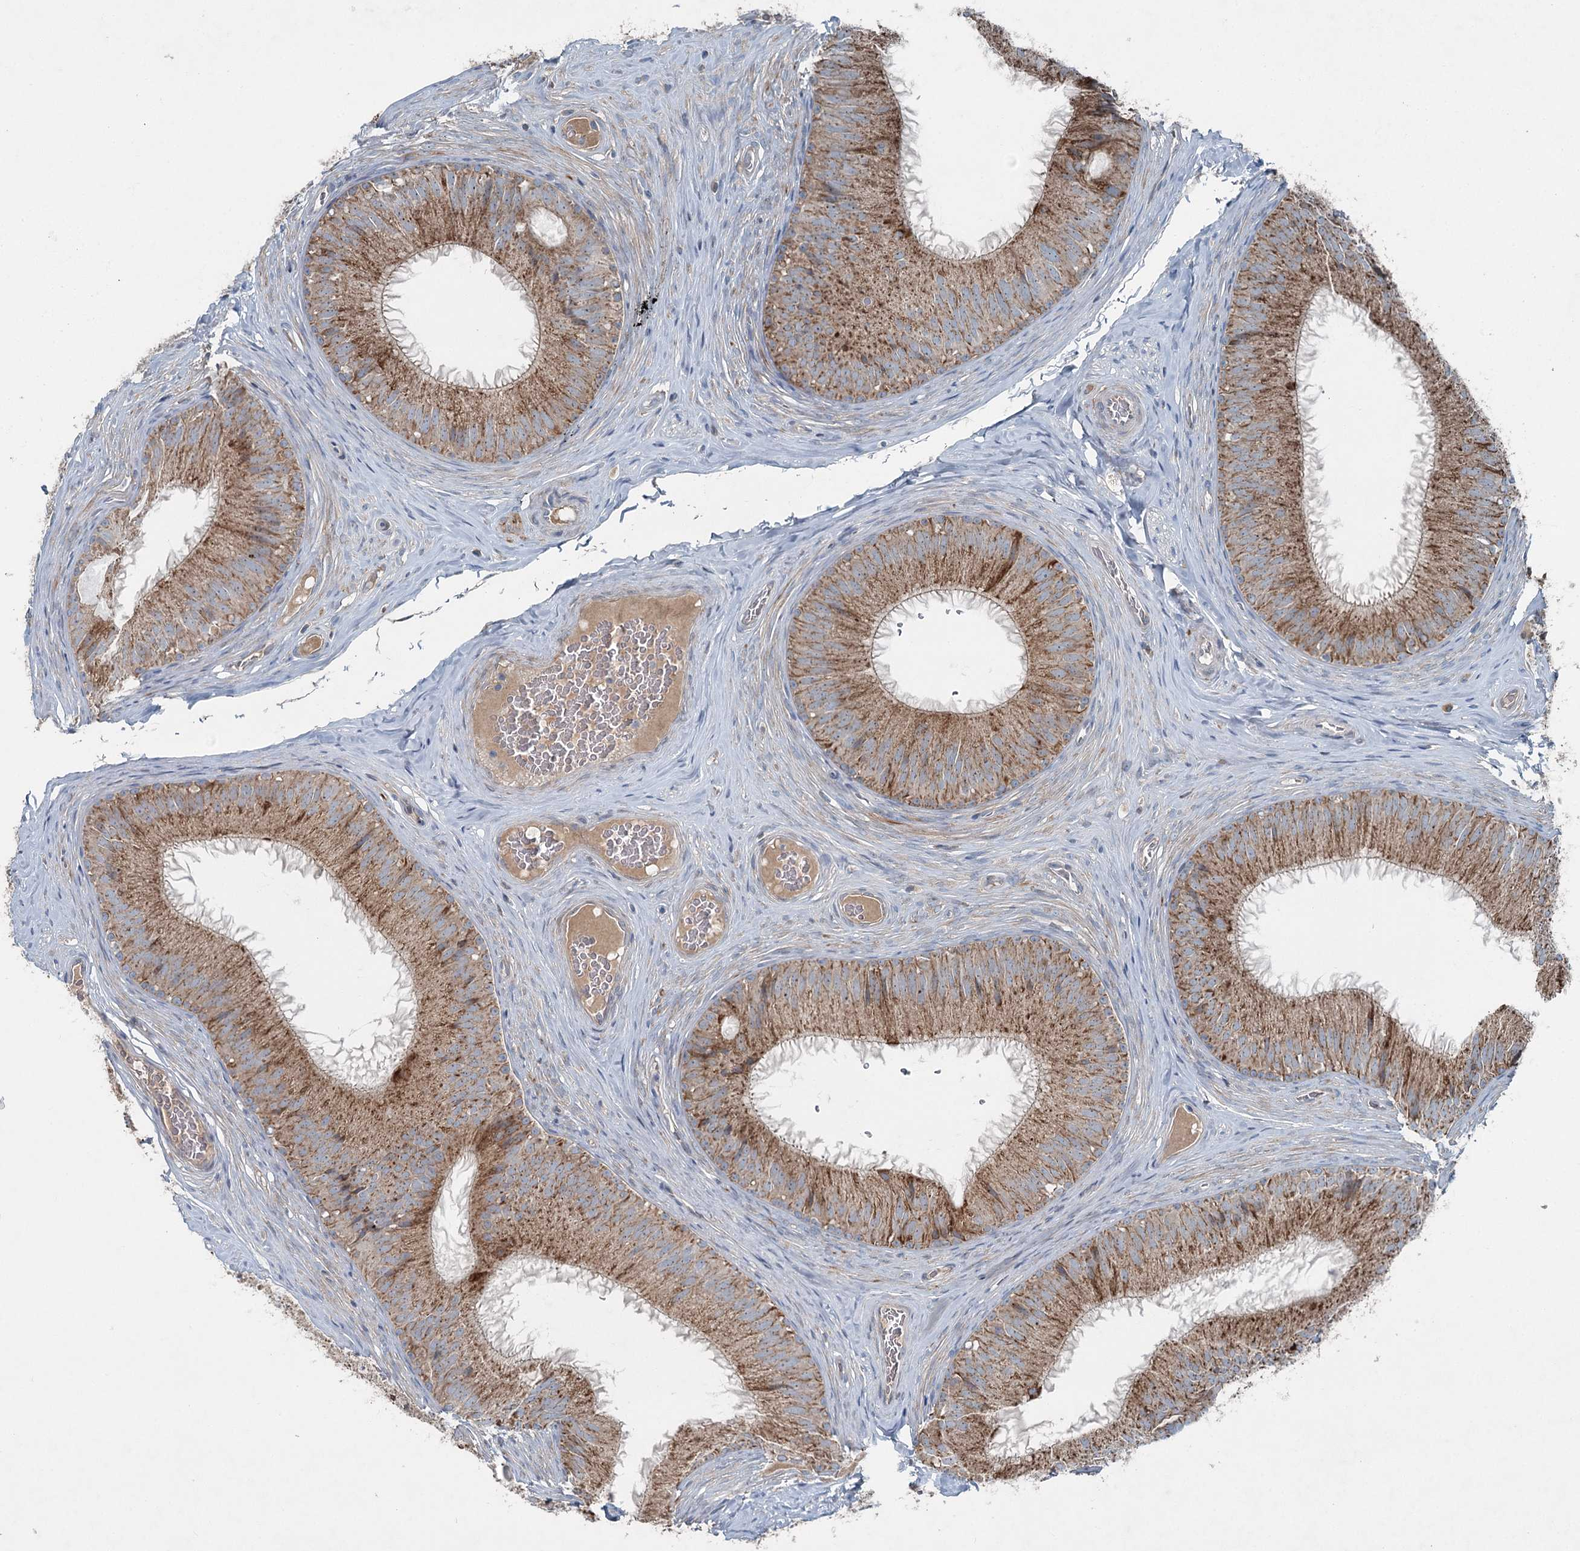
{"staining": {"intensity": "moderate", "quantity": ">75%", "location": "cytoplasmic/membranous"}, "tissue": "epididymis", "cell_type": "Glandular cells", "image_type": "normal", "snomed": [{"axis": "morphology", "description": "Normal tissue, NOS"}, {"axis": "topography", "description": "Epididymis"}], "caption": "Immunohistochemical staining of normal human epididymis reveals medium levels of moderate cytoplasmic/membranous positivity in approximately >75% of glandular cells.", "gene": "CHCHD5", "patient": {"sex": "male", "age": 34}}